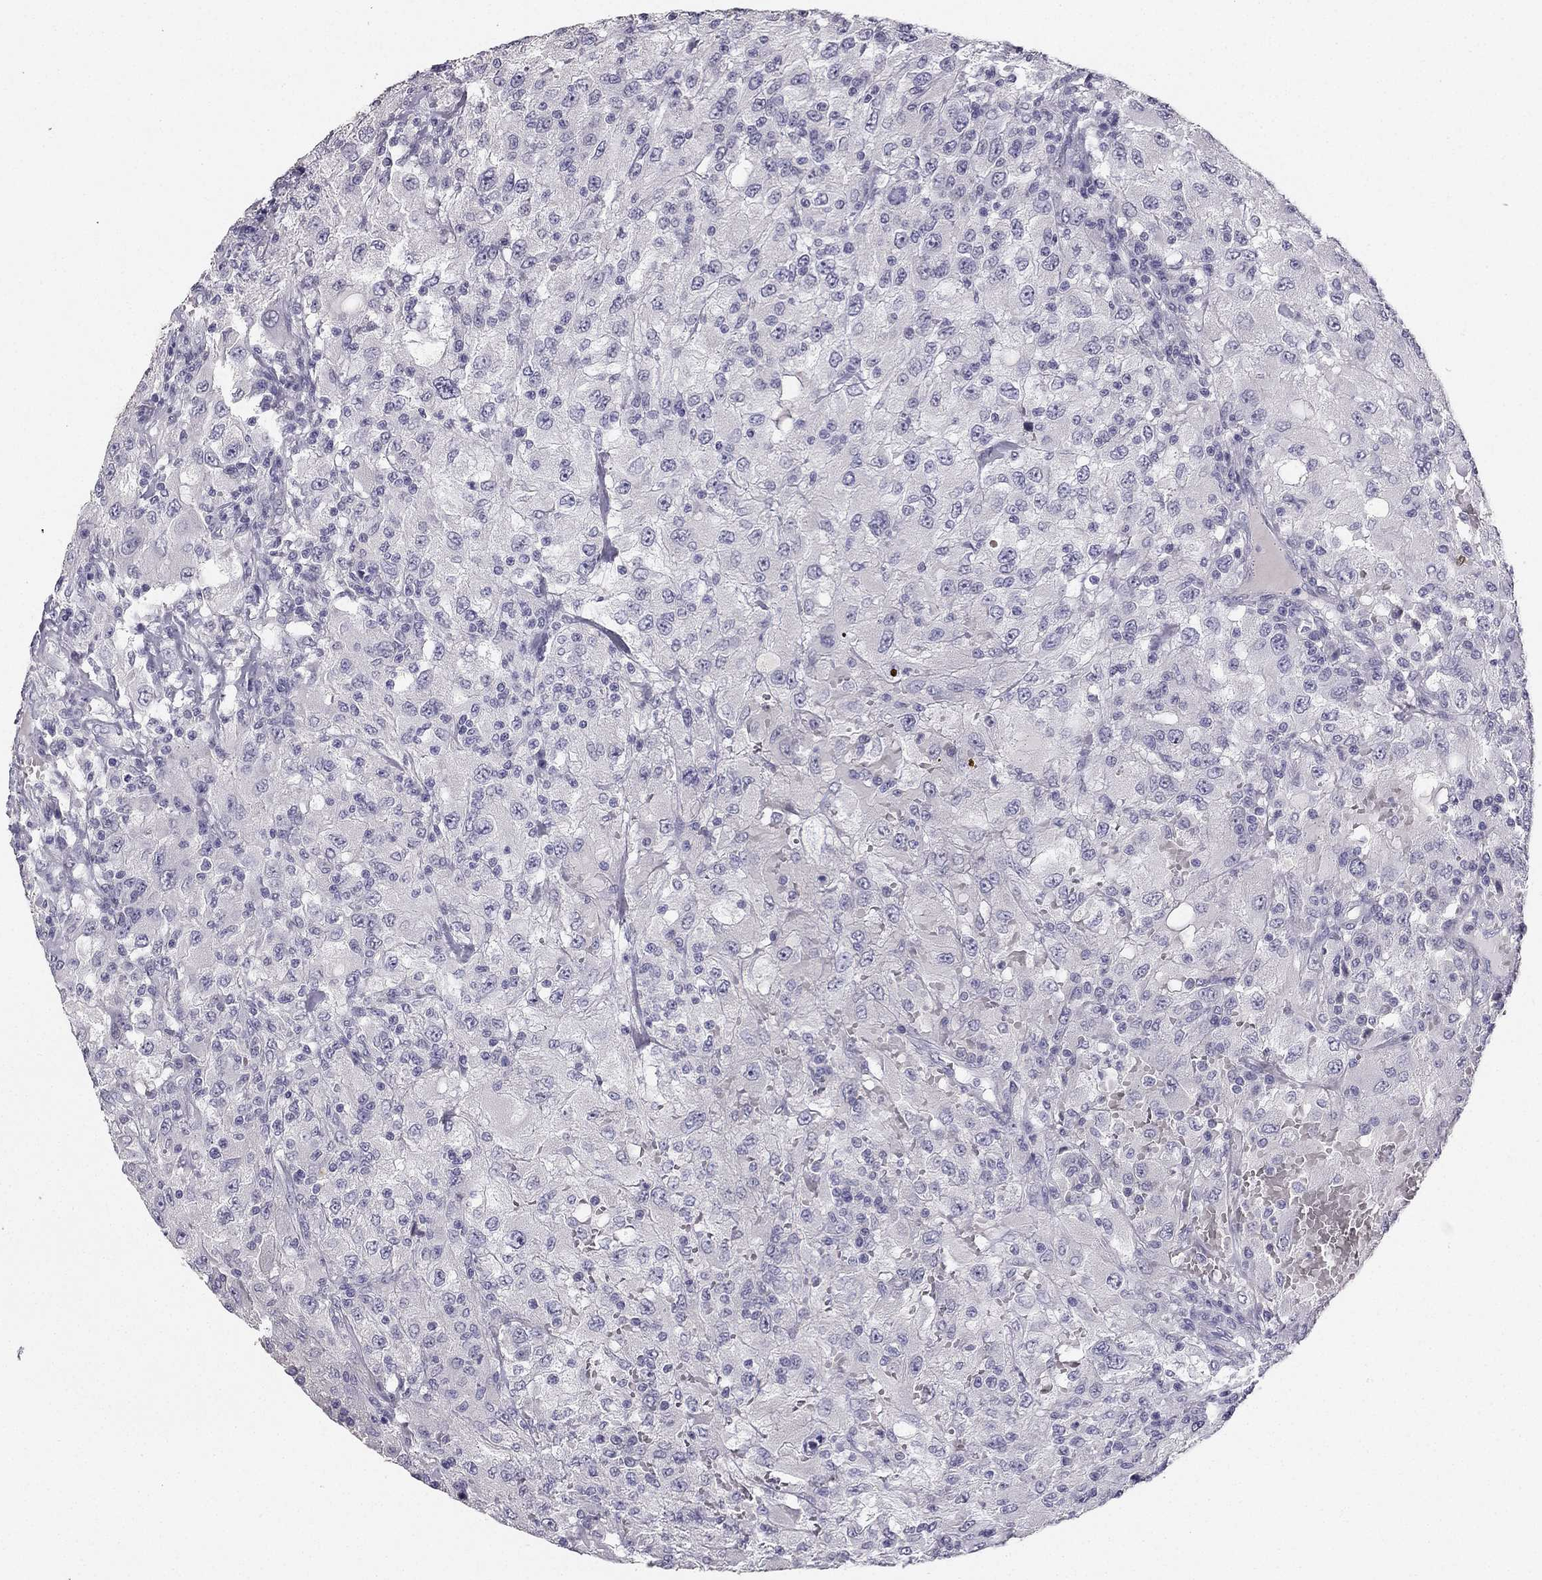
{"staining": {"intensity": "negative", "quantity": "none", "location": "none"}, "tissue": "renal cancer", "cell_type": "Tumor cells", "image_type": "cancer", "snomed": [{"axis": "morphology", "description": "Adenocarcinoma, NOS"}, {"axis": "topography", "description": "Kidney"}], "caption": "Human renal cancer stained for a protein using IHC shows no expression in tumor cells.", "gene": "CALB2", "patient": {"sex": "female", "age": 67}}